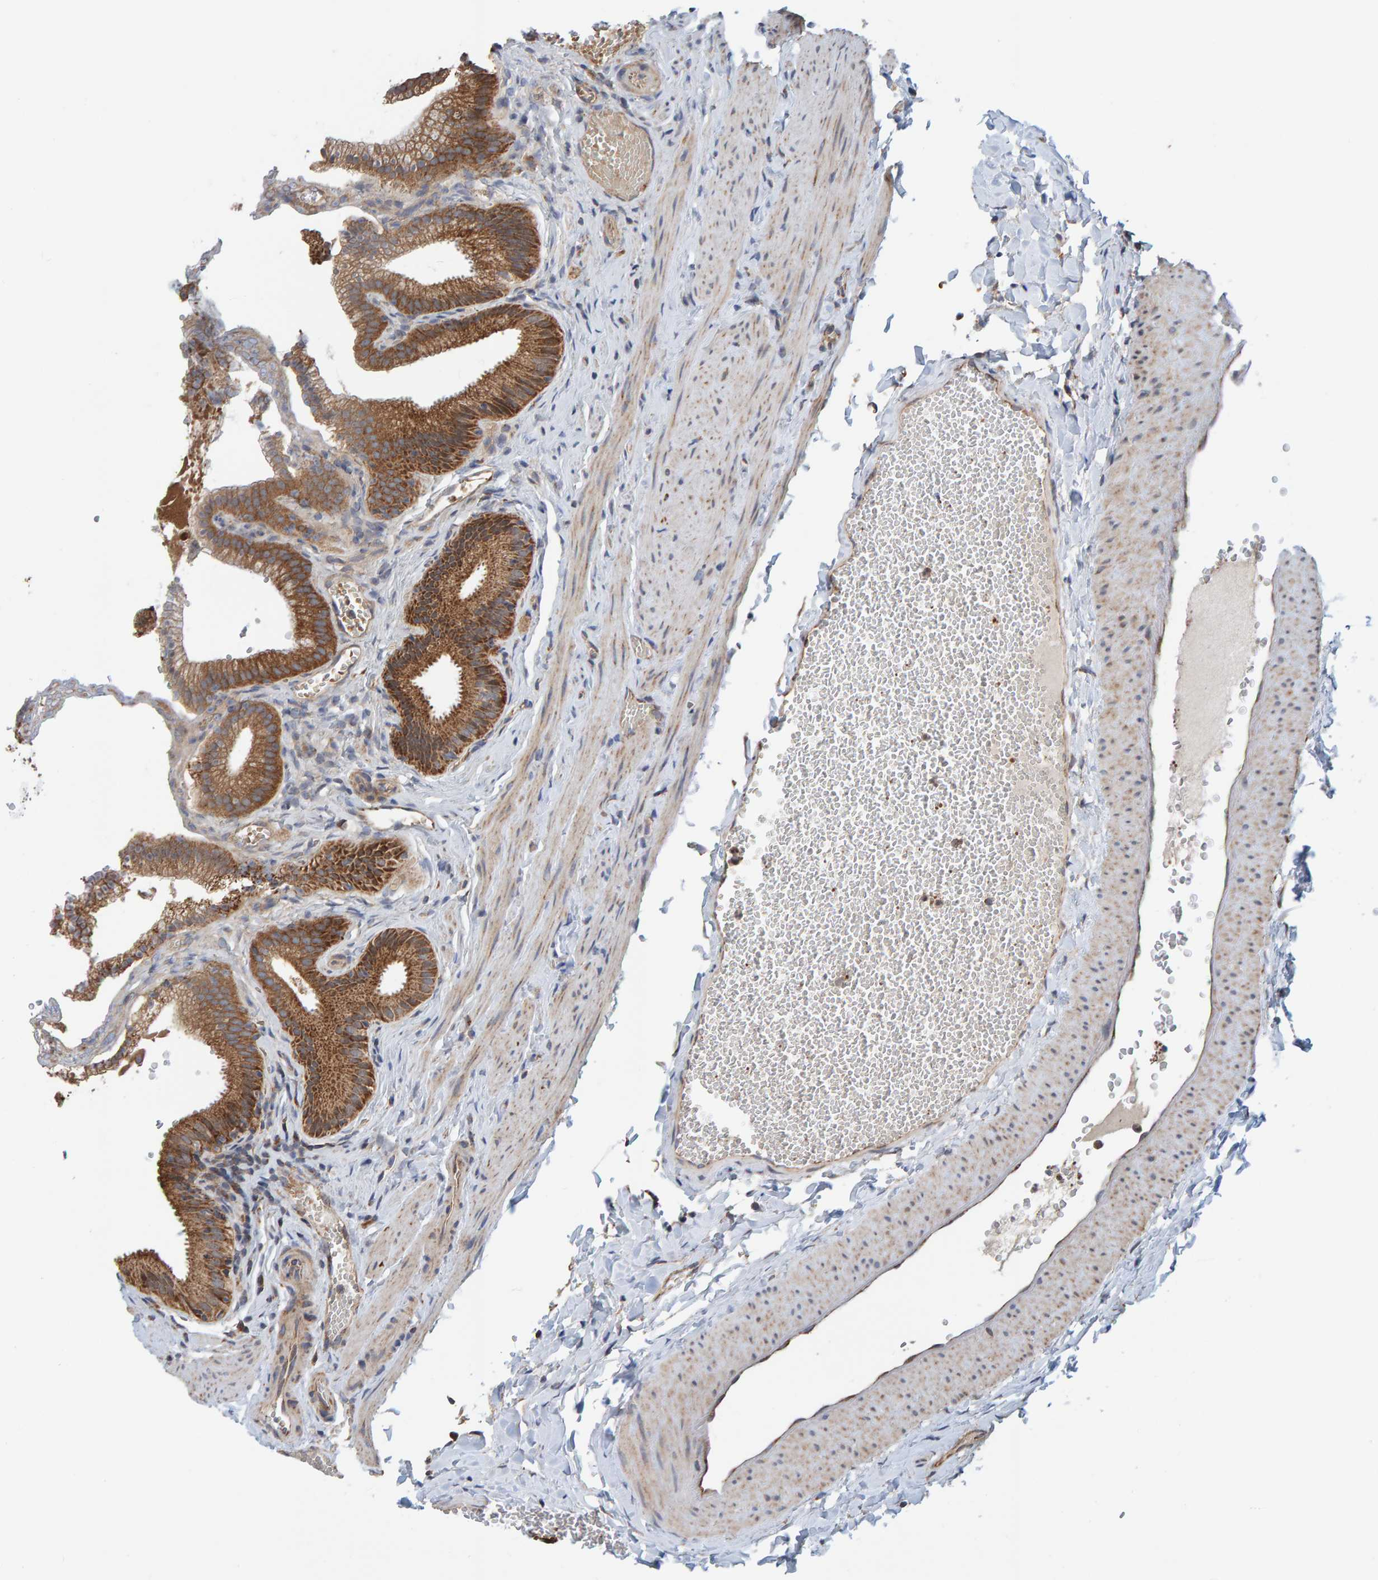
{"staining": {"intensity": "strong", "quantity": ">75%", "location": "cytoplasmic/membranous"}, "tissue": "gallbladder", "cell_type": "Glandular cells", "image_type": "normal", "snomed": [{"axis": "morphology", "description": "Normal tissue, NOS"}, {"axis": "topography", "description": "Gallbladder"}], "caption": "This histopathology image exhibits immunohistochemistry staining of benign human gallbladder, with high strong cytoplasmic/membranous positivity in approximately >75% of glandular cells.", "gene": "MRPL45", "patient": {"sex": "male", "age": 38}}